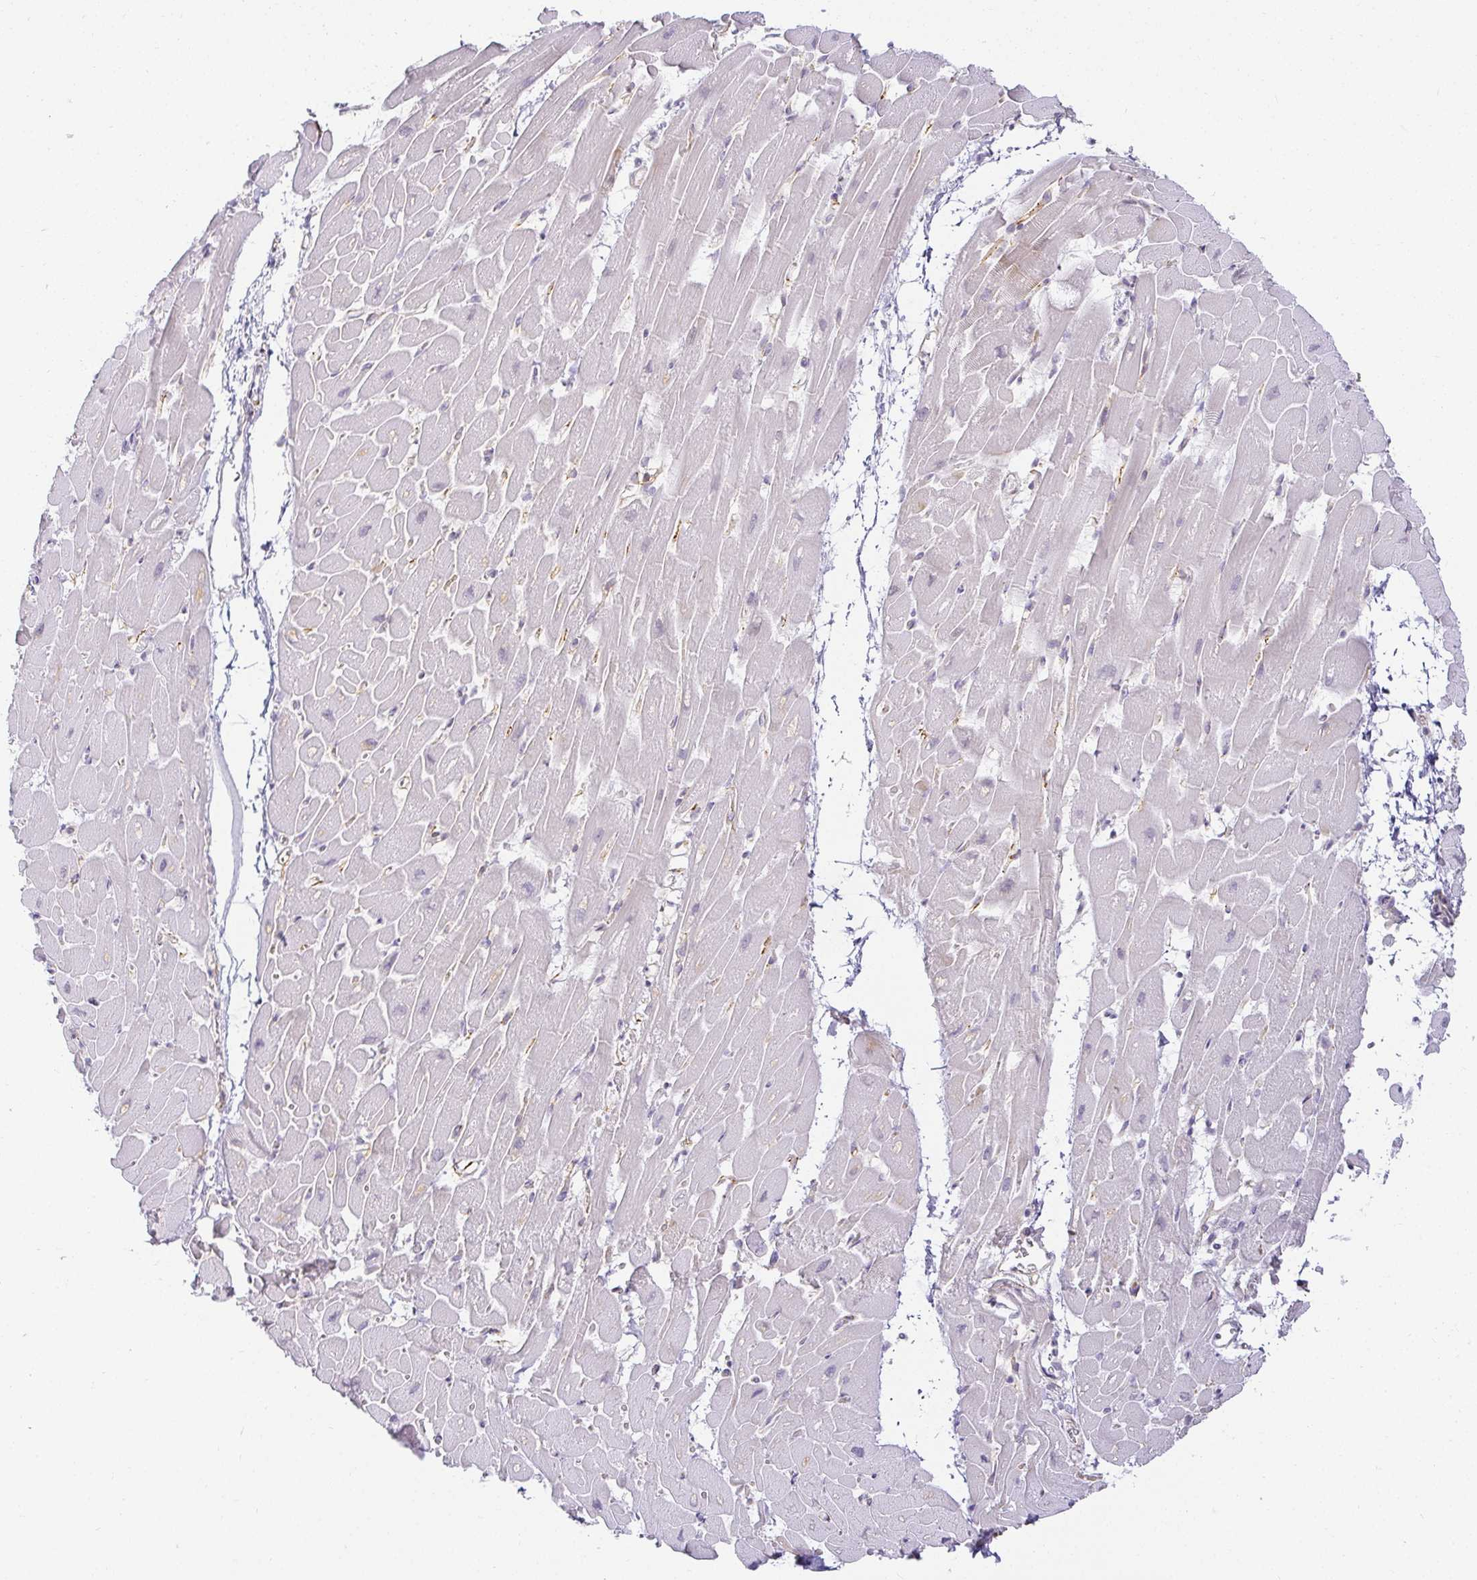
{"staining": {"intensity": "strong", "quantity": "<25%", "location": "cytoplasmic/membranous"}, "tissue": "heart muscle", "cell_type": "Cardiomyocytes", "image_type": "normal", "snomed": [{"axis": "morphology", "description": "Normal tissue, NOS"}, {"axis": "topography", "description": "Heart"}], "caption": "Protein expression analysis of benign human heart muscle reveals strong cytoplasmic/membranous positivity in about <25% of cardiomyocytes.", "gene": "ACAN", "patient": {"sex": "male", "age": 37}}